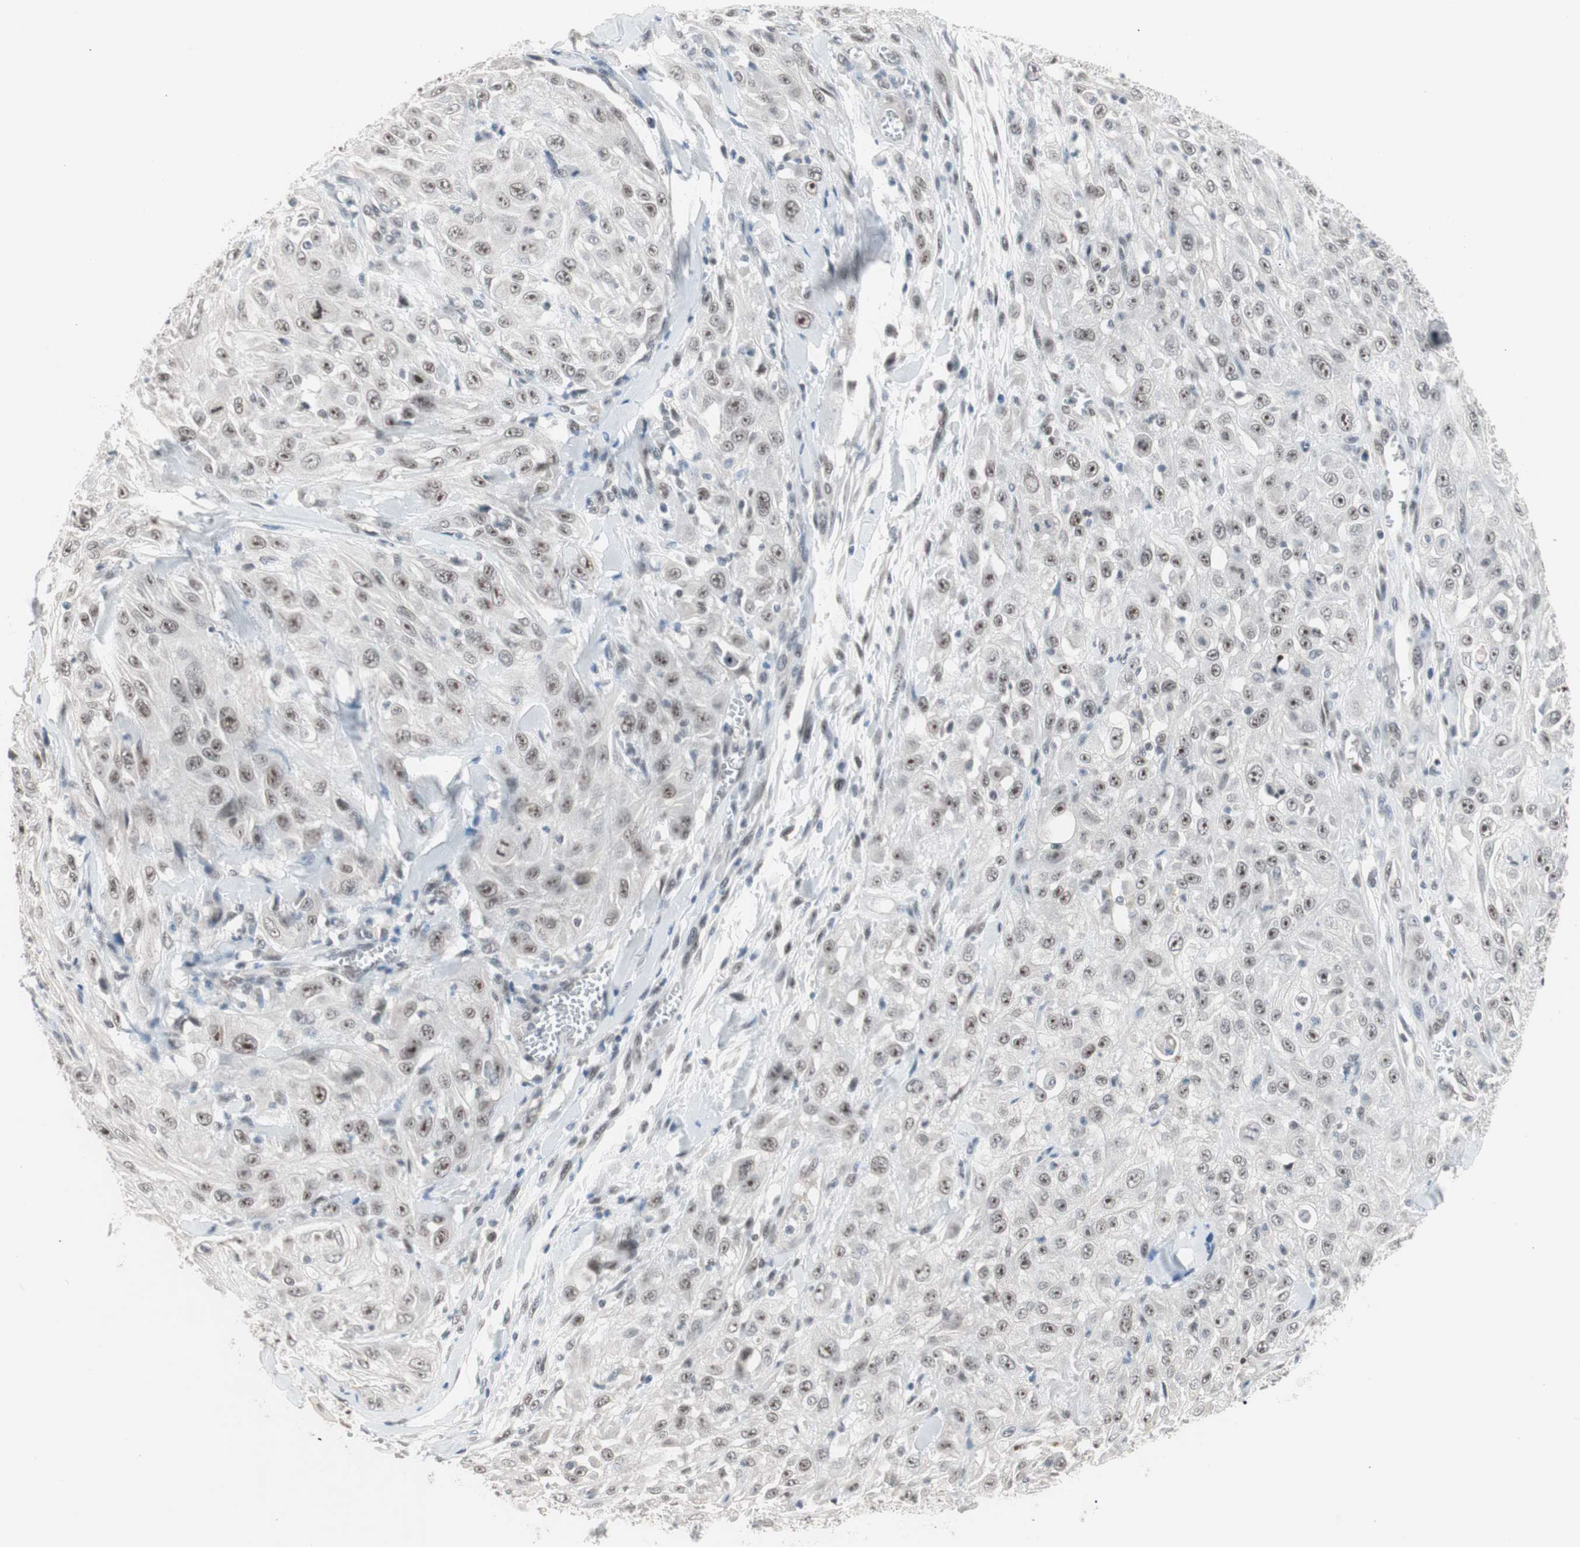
{"staining": {"intensity": "weak", "quantity": "25%-75%", "location": "nuclear"}, "tissue": "skin cancer", "cell_type": "Tumor cells", "image_type": "cancer", "snomed": [{"axis": "morphology", "description": "Squamous cell carcinoma, NOS"}, {"axis": "morphology", "description": "Squamous cell carcinoma, metastatic, NOS"}, {"axis": "topography", "description": "Skin"}, {"axis": "topography", "description": "Lymph node"}], "caption": "A low amount of weak nuclear expression is present in approximately 25%-75% of tumor cells in skin cancer (squamous cell carcinoma) tissue. The staining is performed using DAB (3,3'-diaminobenzidine) brown chromogen to label protein expression. The nuclei are counter-stained blue using hematoxylin.", "gene": "LIG3", "patient": {"sex": "male", "age": 75}}